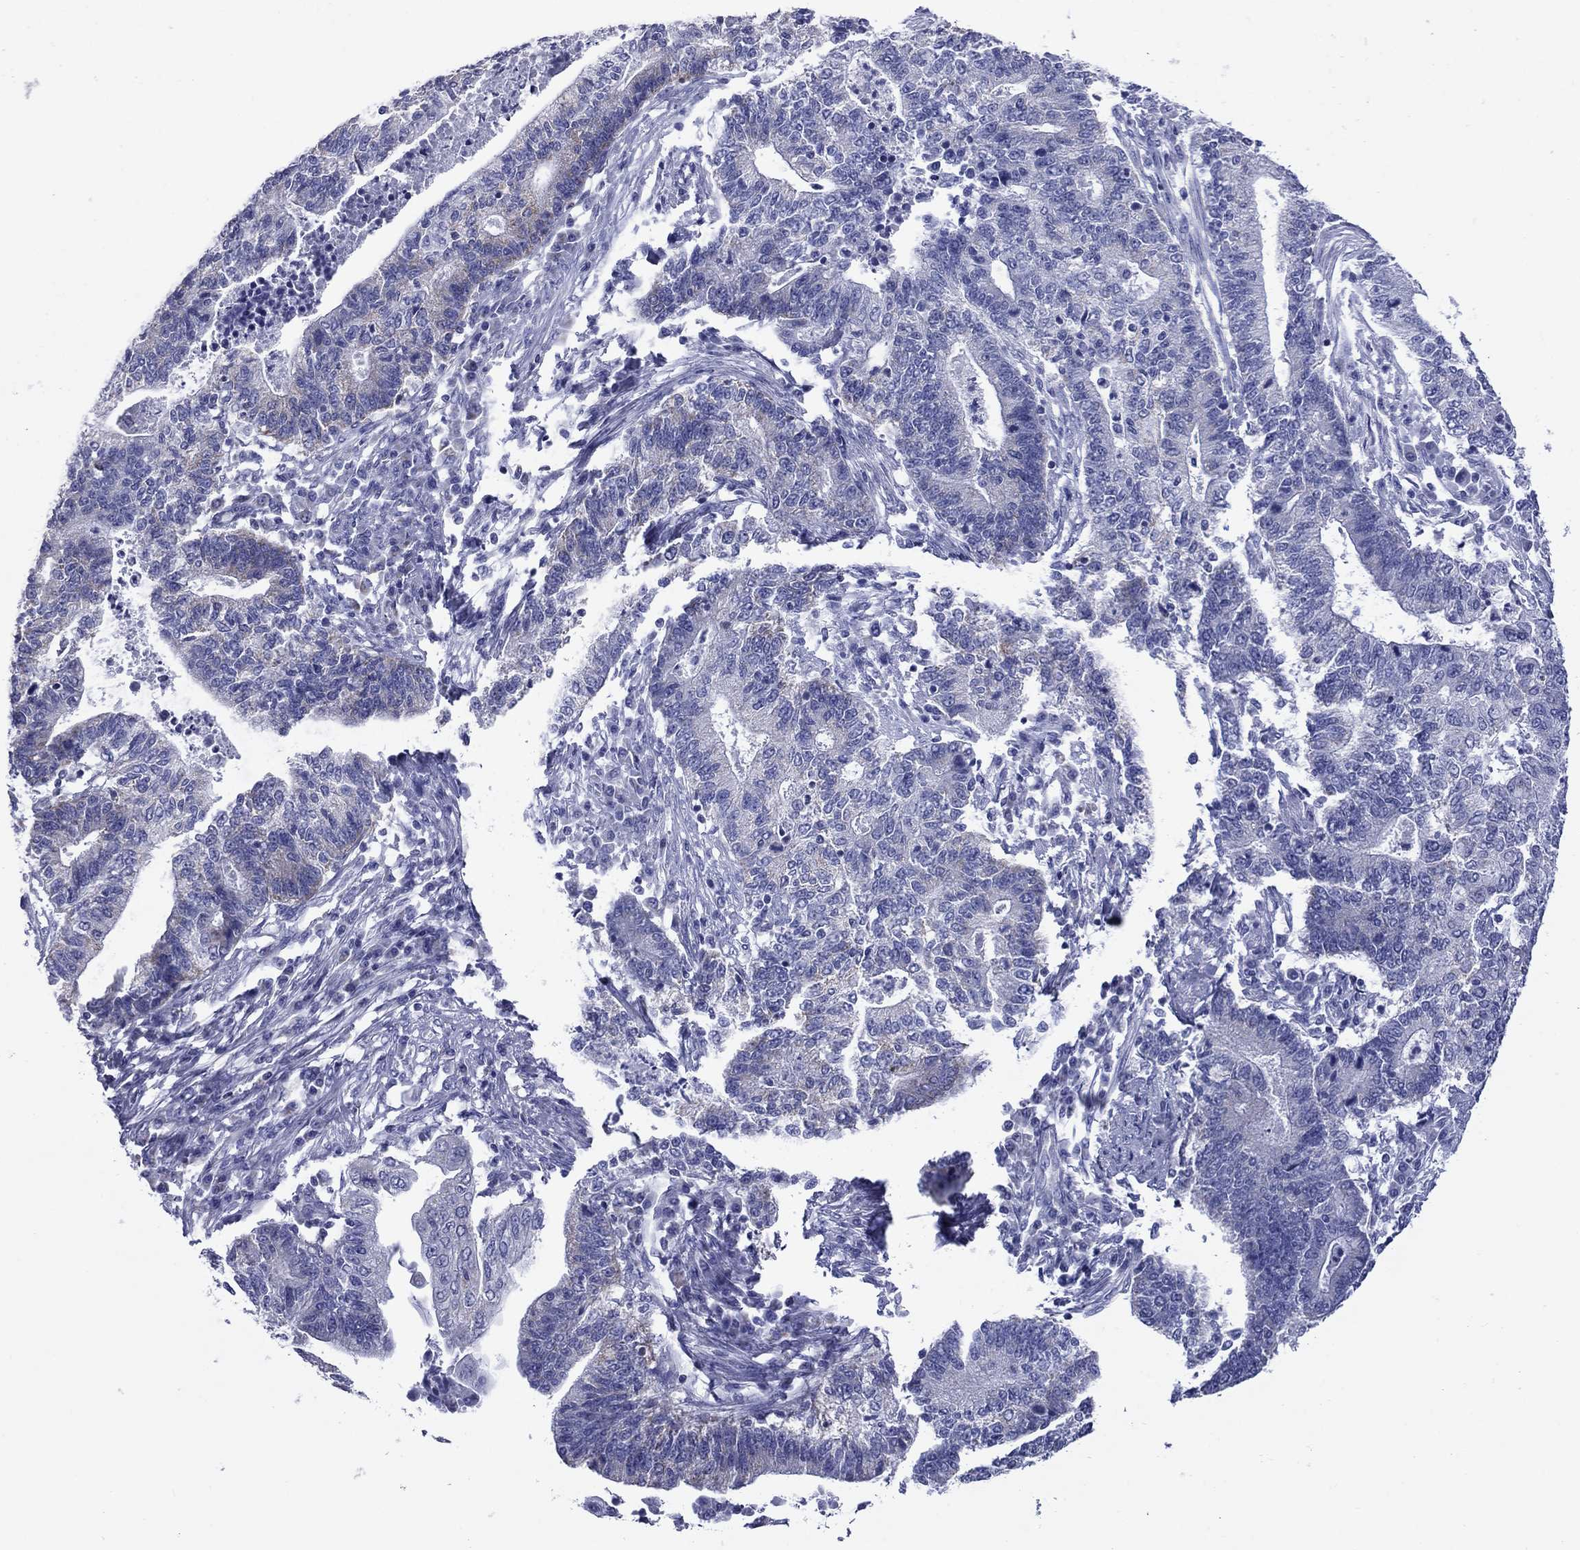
{"staining": {"intensity": "weak", "quantity": "<25%", "location": "cytoplasmic/membranous"}, "tissue": "endometrial cancer", "cell_type": "Tumor cells", "image_type": "cancer", "snomed": [{"axis": "morphology", "description": "Adenocarcinoma, NOS"}, {"axis": "topography", "description": "Uterus"}, {"axis": "topography", "description": "Endometrium"}], "caption": "This is an immunohistochemistry histopathology image of endometrial cancer (adenocarcinoma). There is no positivity in tumor cells.", "gene": "ACADSB", "patient": {"sex": "female", "age": 54}}